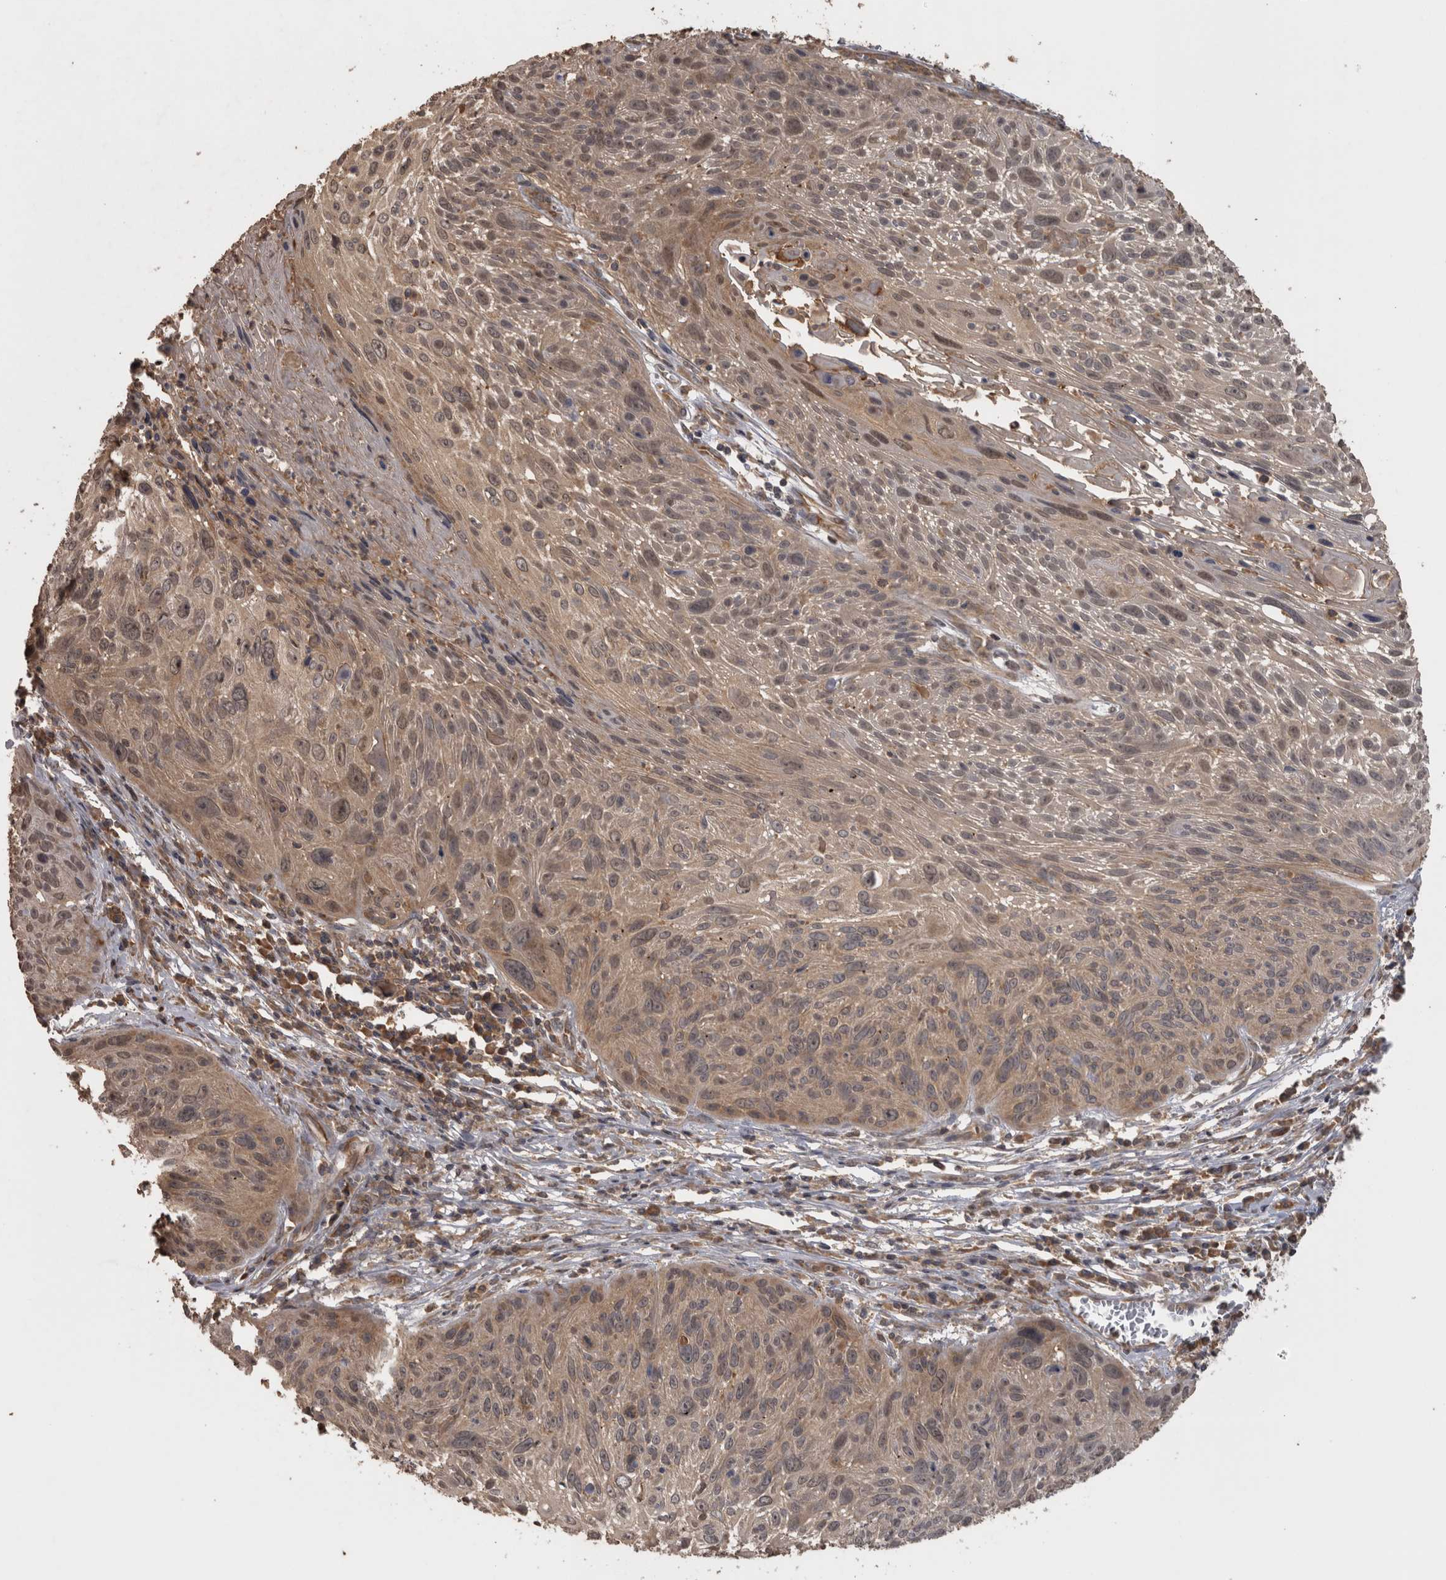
{"staining": {"intensity": "weak", "quantity": ">75%", "location": "cytoplasmic/membranous"}, "tissue": "cervical cancer", "cell_type": "Tumor cells", "image_type": "cancer", "snomed": [{"axis": "morphology", "description": "Squamous cell carcinoma, NOS"}, {"axis": "topography", "description": "Cervix"}], "caption": "Immunohistochemical staining of human cervical cancer (squamous cell carcinoma) shows low levels of weak cytoplasmic/membranous positivity in about >75% of tumor cells.", "gene": "MICU3", "patient": {"sex": "female", "age": 51}}